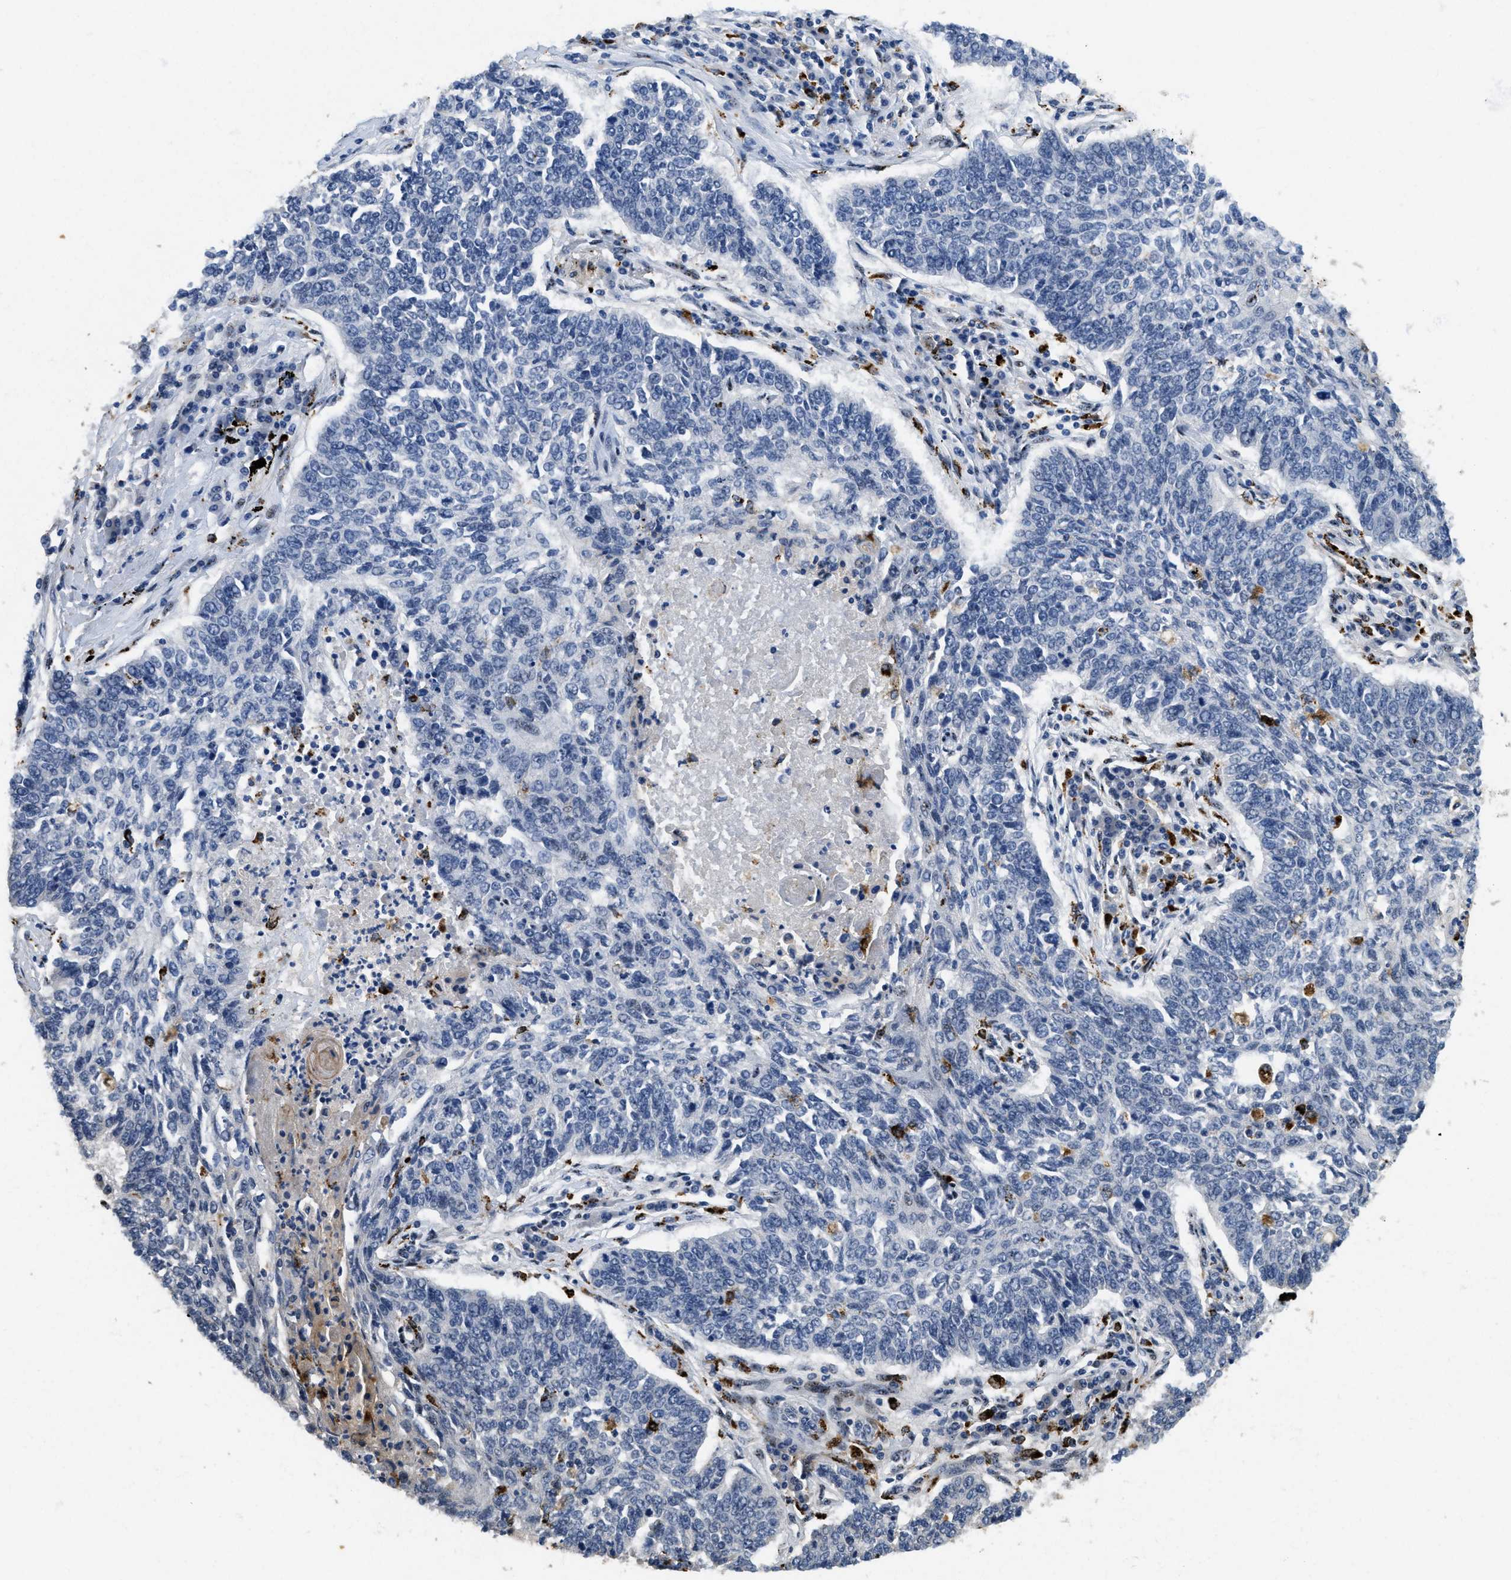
{"staining": {"intensity": "negative", "quantity": "none", "location": "none"}, "tissue": "lung cancer", "cell_type": "Tumor cells", "image_type": "cancer", "snomed": [{"axis": "morphology", "description": "Normal tissue, NOS"}, {"axis": "morphology", "description": "Squamous cell carcinoma, NOS"}, {"axis": "topography", "description": "Cartilage tissue"}, {"axis": "topography", "description": "Bronchus"}, {"axis": "topography", "description": "Lung"}], "caption": "Immunohistochemistry image of human lung cancer (squamous cell carcinoma) stained for a protein (brown), which reveals no positivity in tumor cells.", "gene": "BMPR2", "patient": {"sex": "female", "age": 49}}